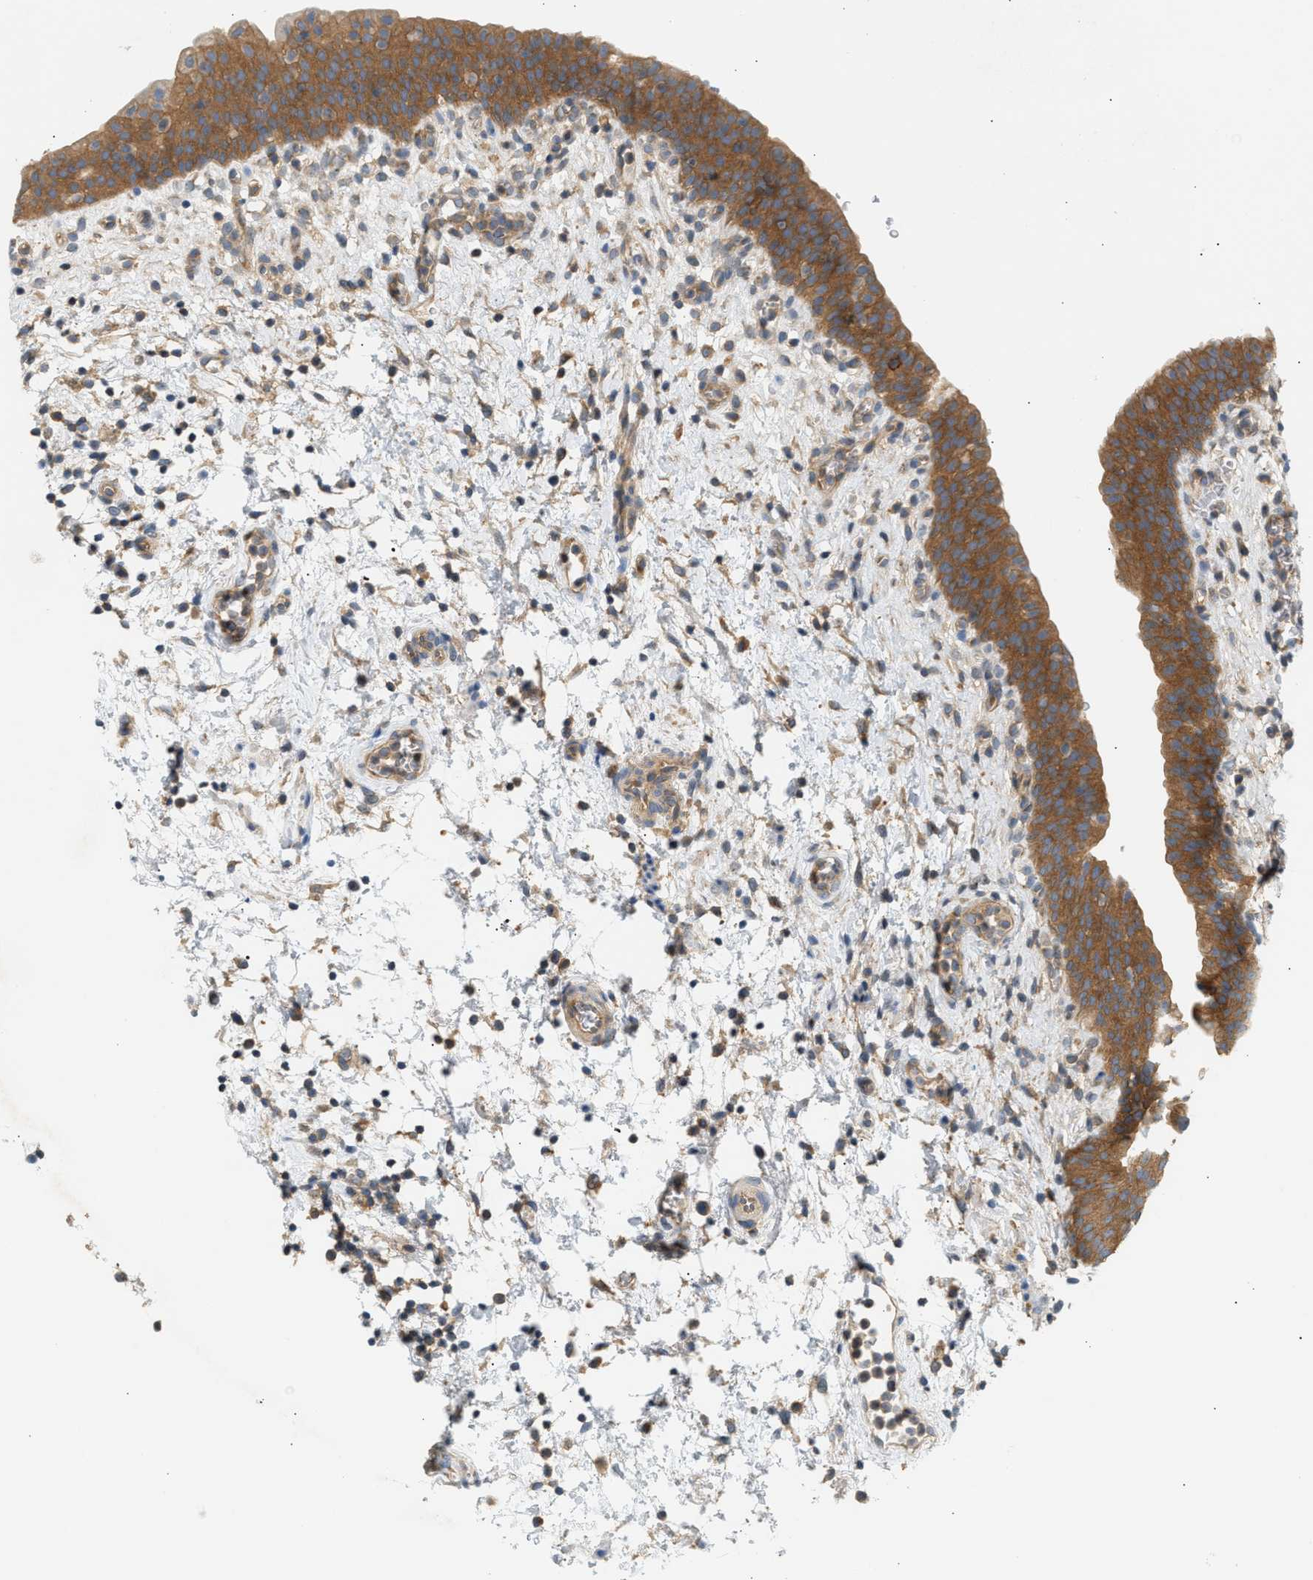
{"staining": {"intensity": "strong", "quantity": ">75%", "location": "cytoplasmic/membranous"}, "tissue": "urinary bladder", "cell_type": "Urothelial cells", "image_type": "normal", "snomed": [{"axis": "morphology", "description": "Normal tissue, NOS"}, {"axis": "topography", "description": "Urinary bladder"}], "caption": "Immunohistochemistry of benign human urinary bladder displays high levels of strong cytoplasmic/membranous expression in approximately >75% of urothelial cells.", "gene": "PAFAH1B1", "patient": {"sex": "male", "age": 37}}